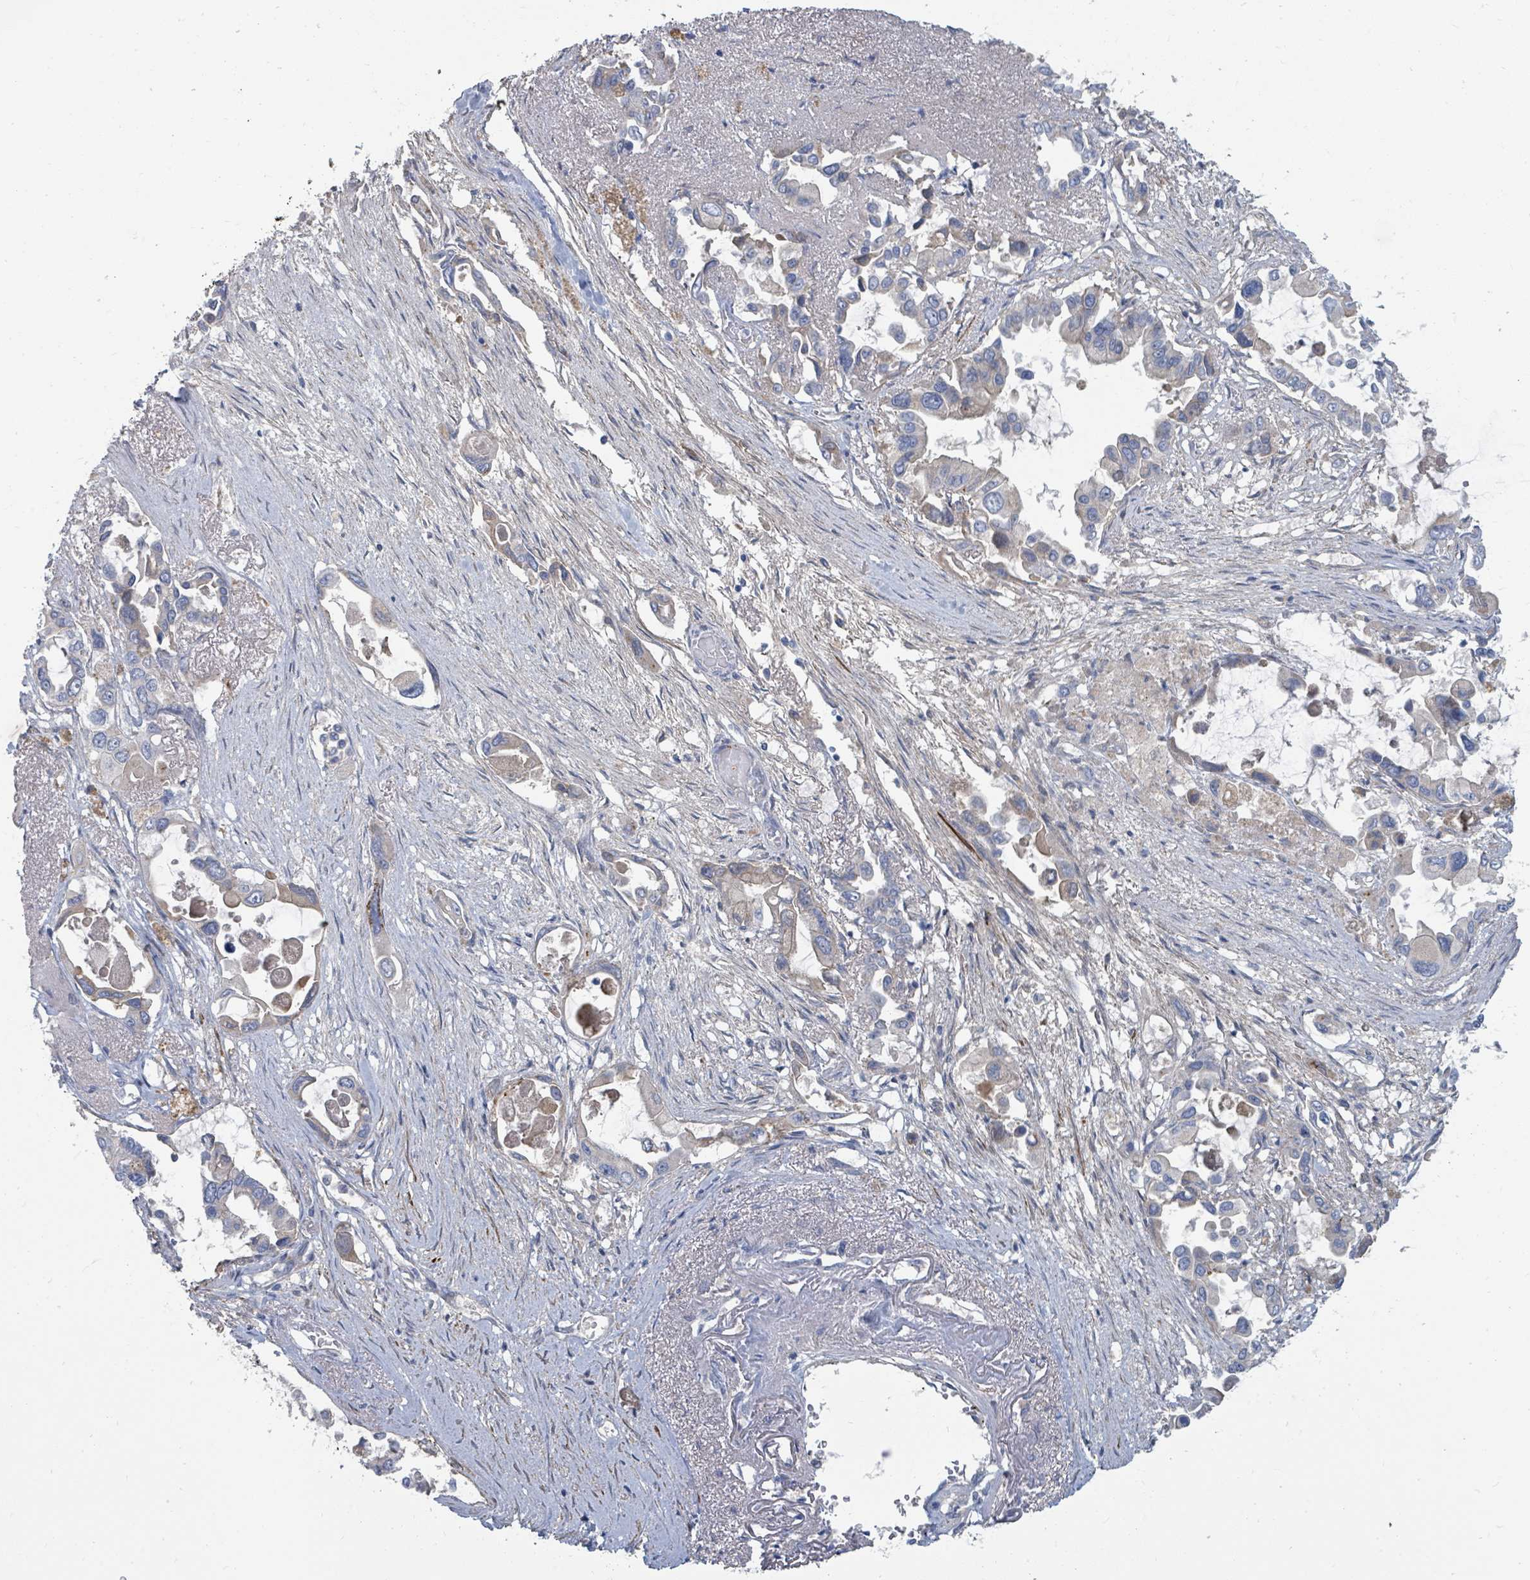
{"staining": {"intensity": "weak", "quantity": "<25%", "location": "cytoplasmic/membranous"}, "tissue": "pancreatic cancer", "cell_type": "Tumor cells", "image_type": "cancer", "snomed": [{"axis": "morphology", "description": "Adenocarcinoma, NOS"}, {"axis": "topography", "description": "Pancreas"}], "caption": "The micrograph displays no staining of tumor cells in pancreatic cancer.", "gene": "ARGFX", "patient": {"sex": "male", "age": 92}}